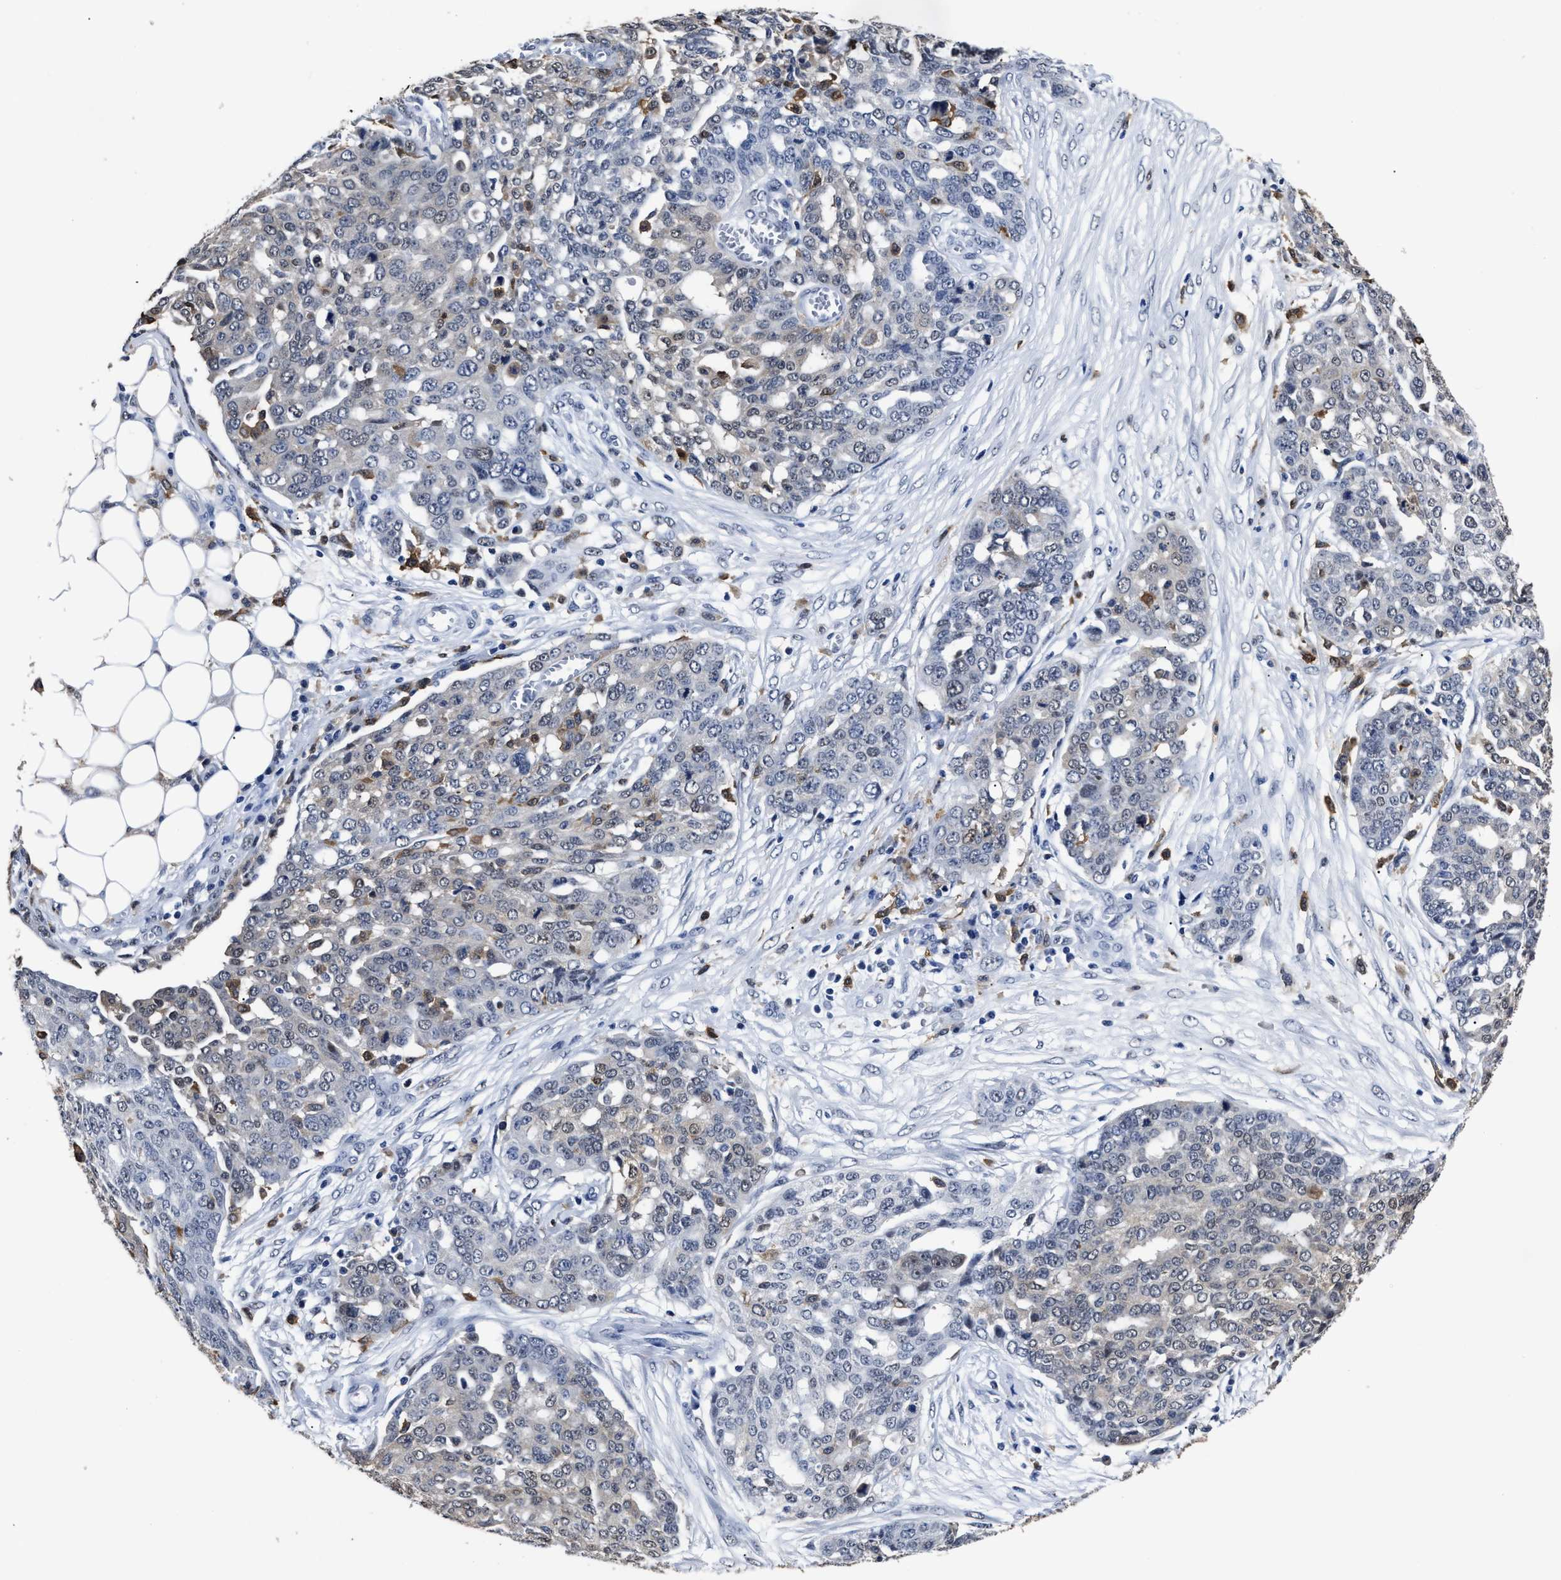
{"staining": {"intensity": "weak", "quantity": "<25%", "location": "cytoplasmic/membranous"}, "tissue": "ovarian cancer", "cell_type": "Tumor cells", "image_type": "cancer", "snomed": [{"axis": "morphology", "description": "Cystadenocarcinoma, serous, NOS"}, {"axis": "topography", "description": "Soft tissue"}, {"axis": "topography", "description": "Ovary"}], "caption": "A micrograph of human serous cystadenocarcinoma (ovarian) is negative for staining in tumor cells.", "gene": "PRPF4B", "patient": {"sex": "female", "age": 57}}